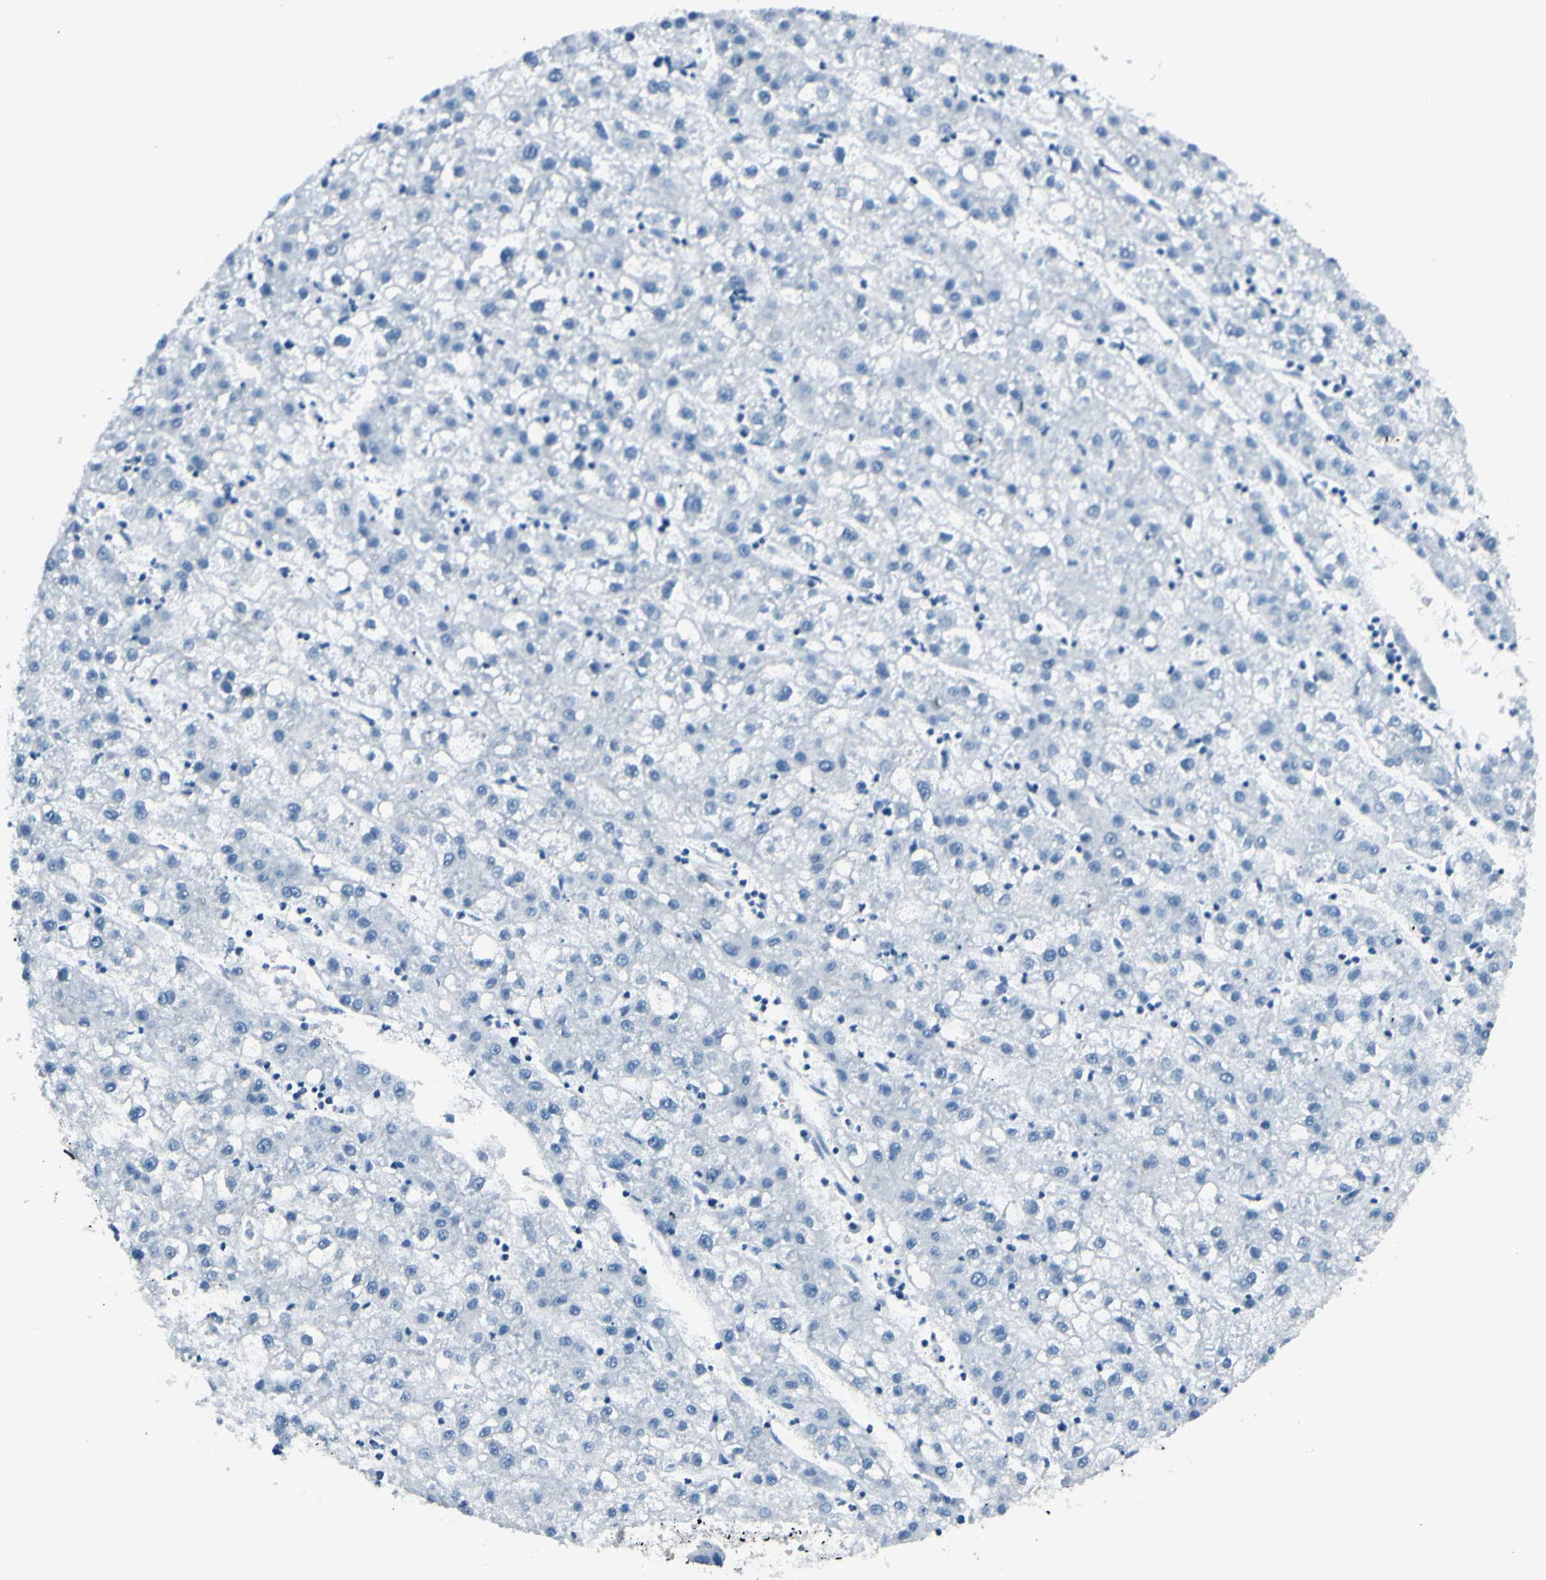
{"staining": {"intensity": "negative", "quantity": "none", "location": "none"}, "tissue": "liver cancer", "cell_type": "Tumor cells", "image_type": "cancer", "snomed": [{"axis": "morphology", "description": "Carcinoma, Hepatocellular, NOS"}, {"axis": "topography", "description": "Liver"}], "caption": "There is no significant positivity in tumor cells of liver cancer.", "gene": "CDH15", "patient": {"sex": "male", "age": 72}}